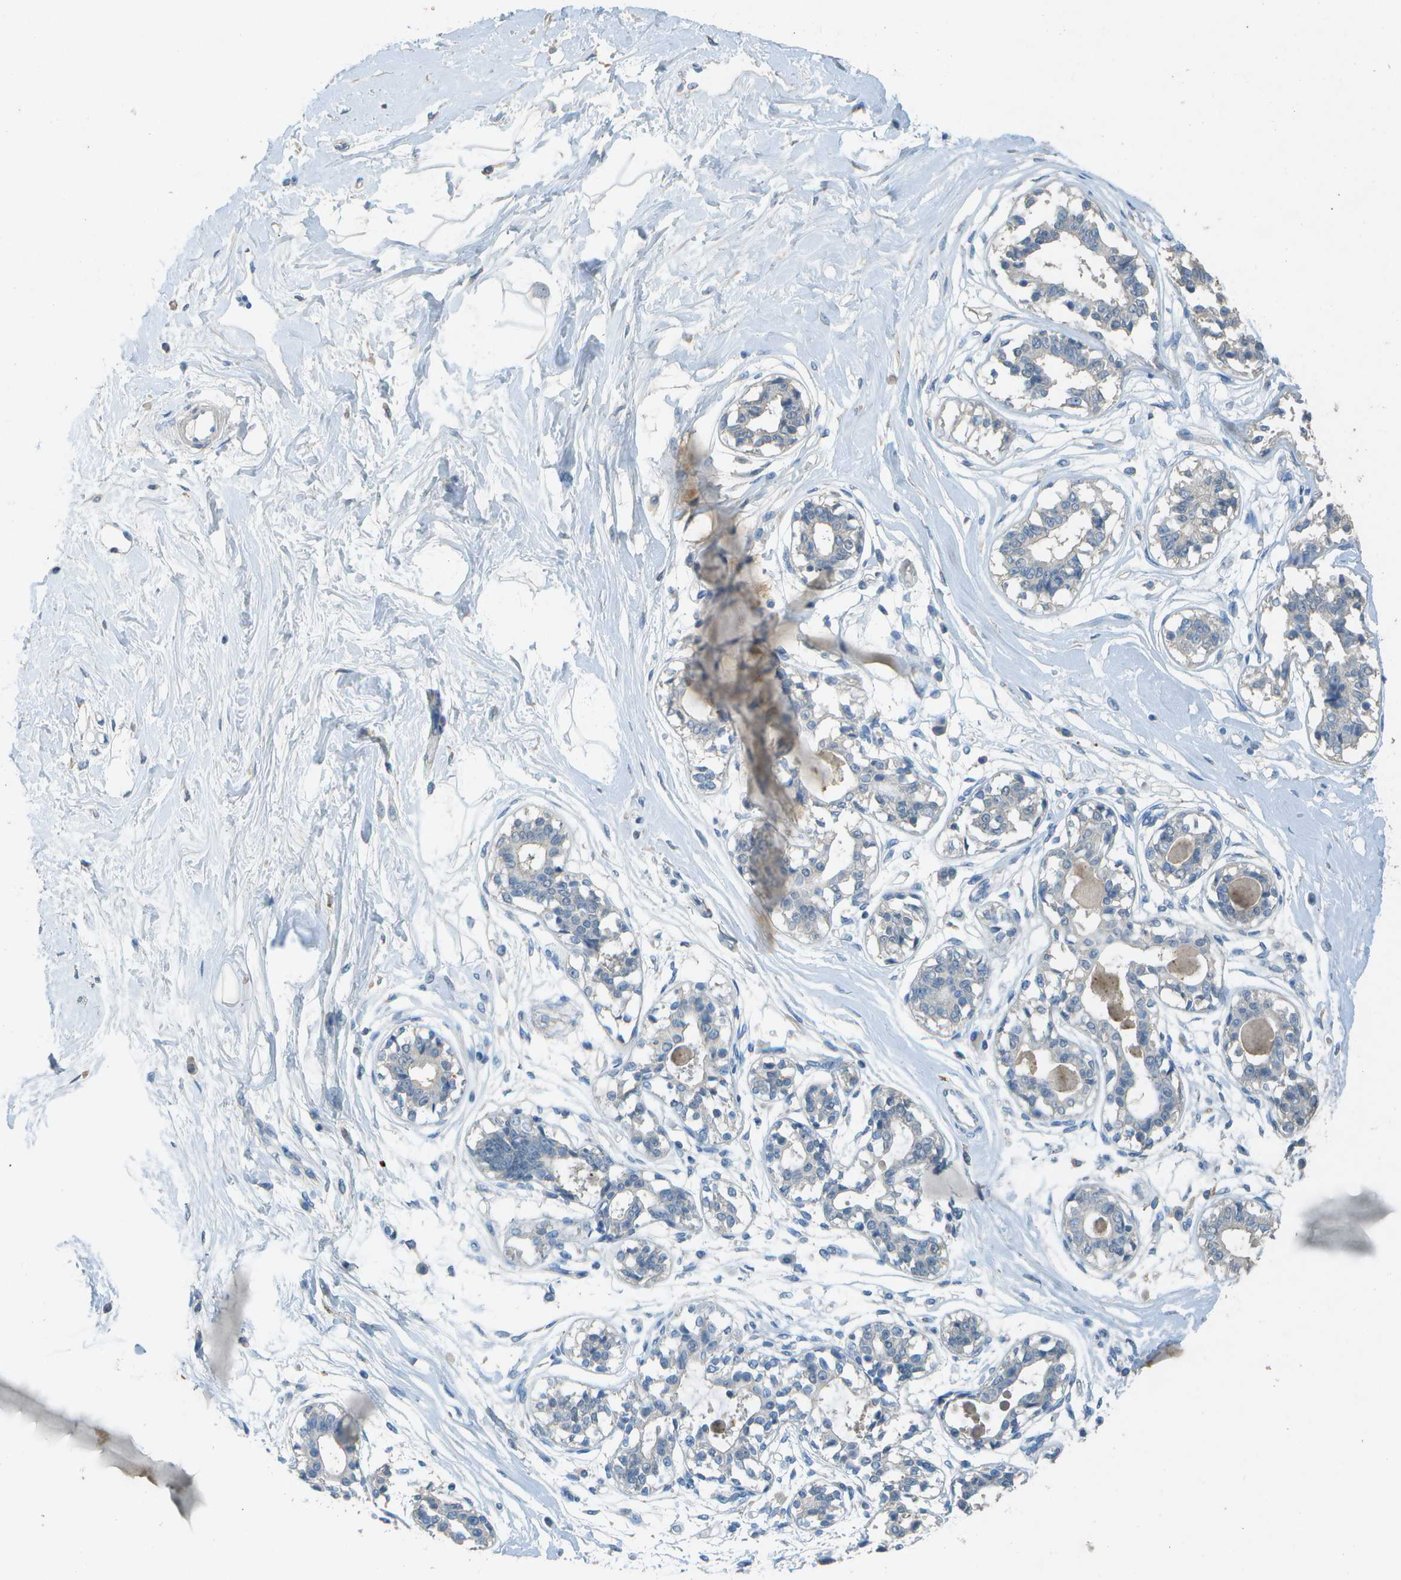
{"staining": {"intensity": "negative", "quantity": "none", "location": "none"}, "tissue": "breast", "cell_type": "Adipocytes", "image_type": "normal", "snomed": [{"axis": "morphology", "description": "Normal tissue, NOS"}, {"axis": "topography", "description": "Breast"}], "caption": "Immunohistochemistry histopathology image of normal breast: human breast stained with DAB demonstrates no significant protein positivity in adipocytes.", "gene": "LGI2", "patient": {"sex": "female", "age": 45}}